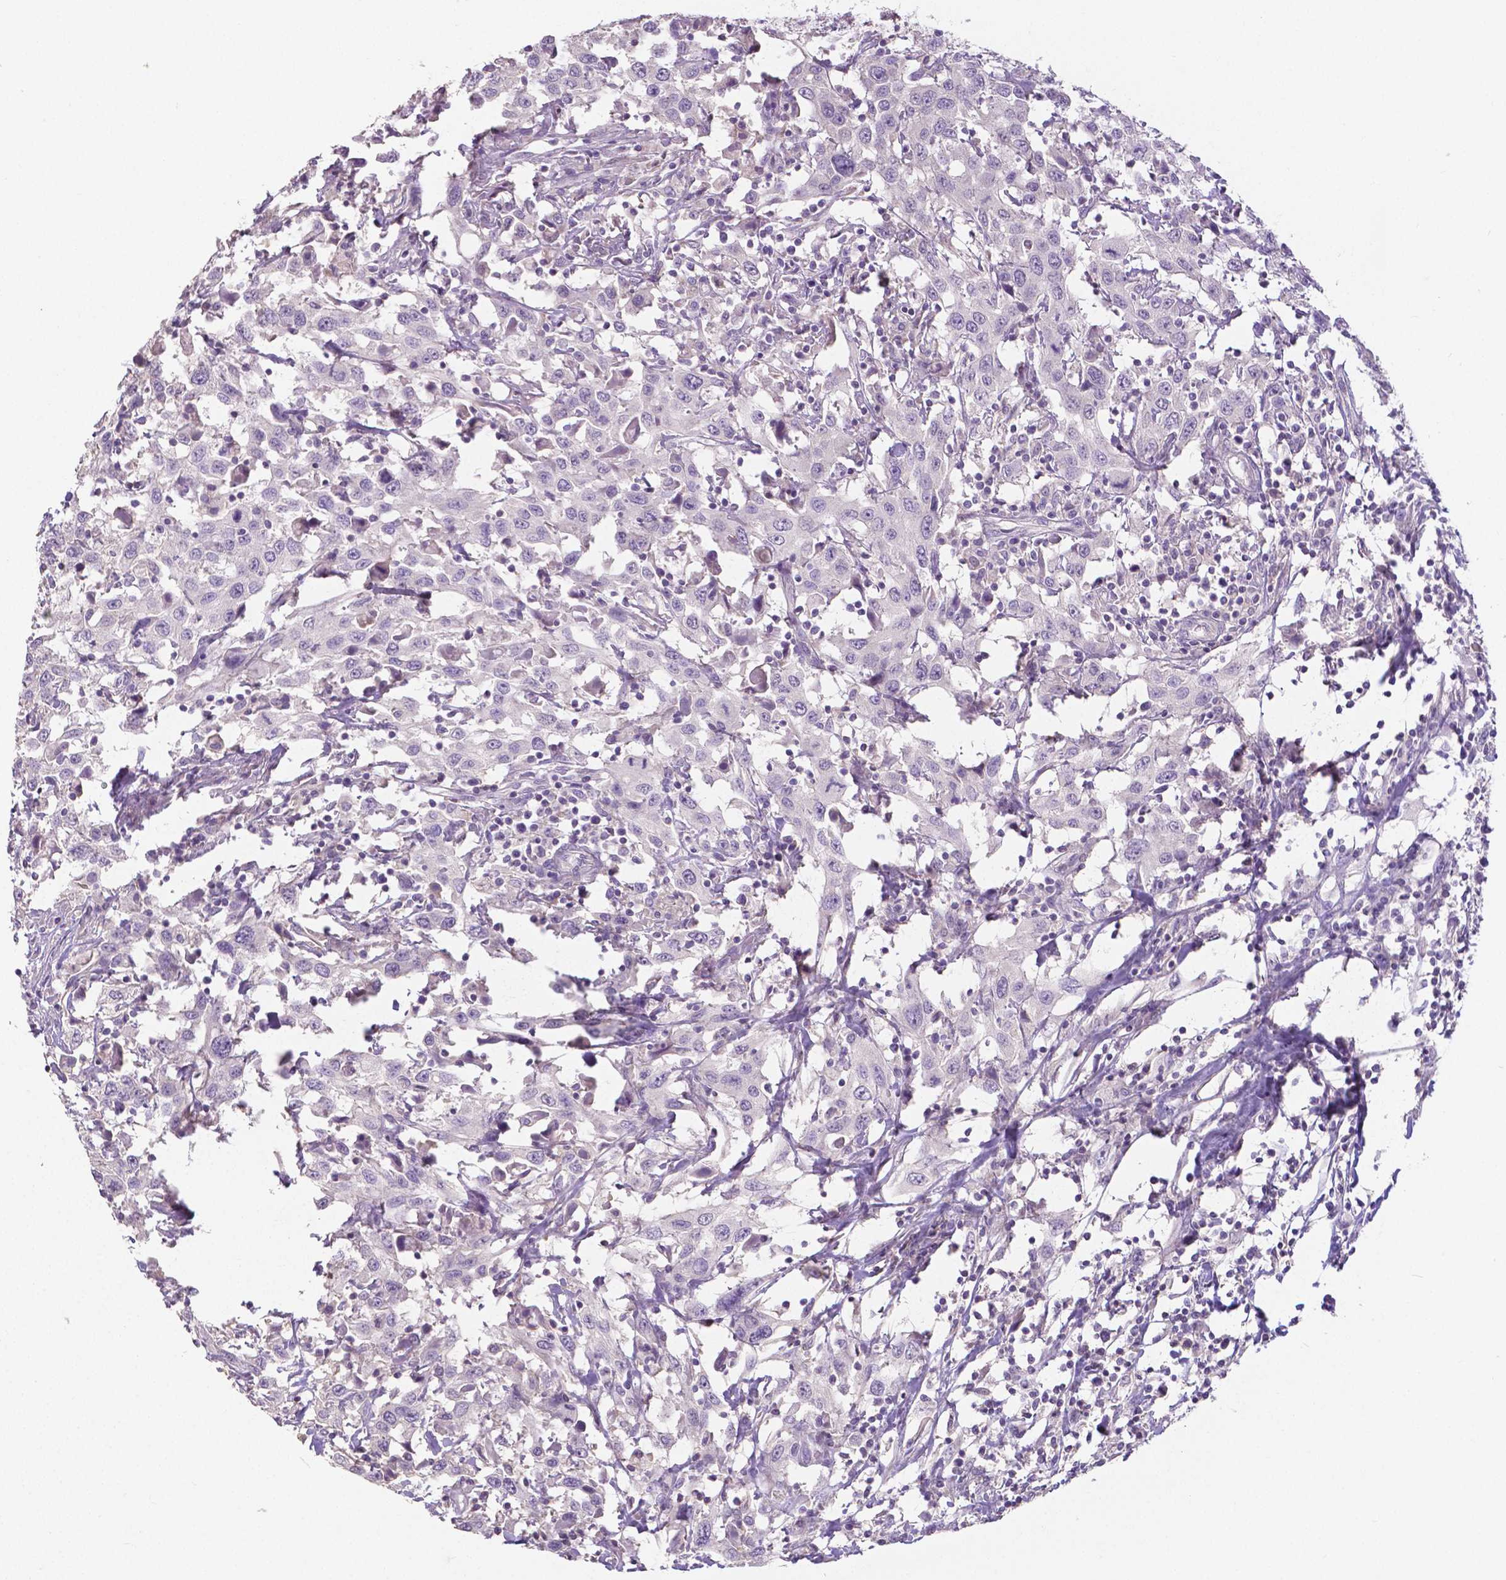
{"staining": {"intensity": "negative", "quantity": "none", "location": "none"}, "tissue": "urothelial cancer", "cell_type": "Tumor cells", "image_type": "cancer", "snomed": [{"axis": "morphology", "description": "Urothelial carcinoma, High grade"}, {"axis": "topography", "description": "Urinary bladder"}], "caption": "High magnification brightfield microscopy of urothelial cancer stained with DAB (3,3'-diaminobenzidine) (brown) and counterstained with hematoxylin (blue): tumor cells show no significant expression.", "gene": "CRMP1", "patient": {"sex": "male", "age": 61}}